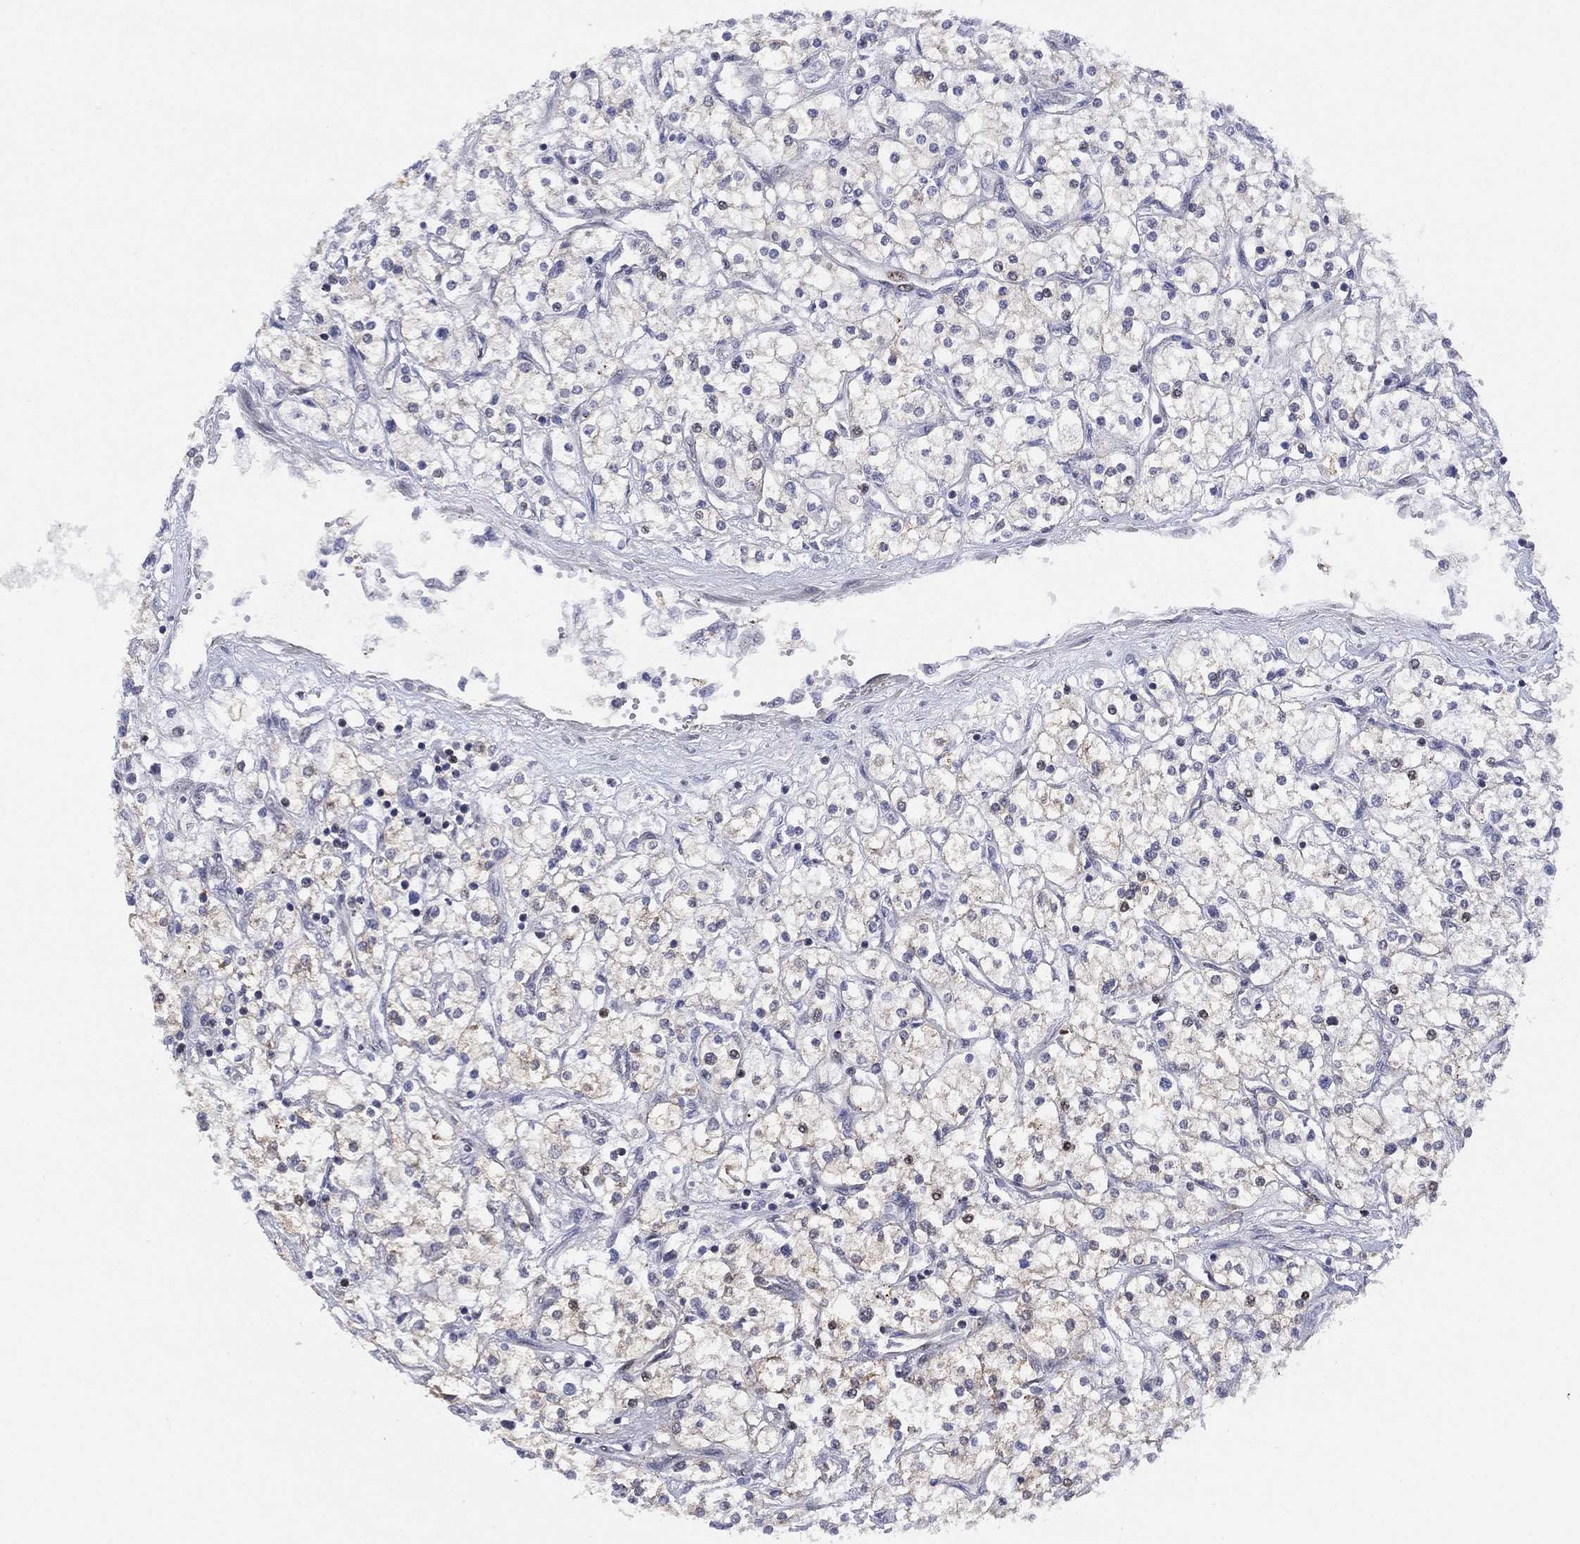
{"staining": {"intensity": "moderate", "quantity": "<25%", "location": "nuclear"}, "tissue": "renal cancer", "cell_type": "Tumor cells", "image_type": "cancer", "snomed": [{"axis": "morphology", "description": "Adenocarcinoma, NOS"}, {"axis": "topography", "description": "Kidney"}], "caption": "A brown stain shows moderate nuclear positivity of a protein in renal cancer (adenocarcinoma) tumor cells.", "gene": "SLC4A4", "patient": {"sex": "male", "age": 80}}